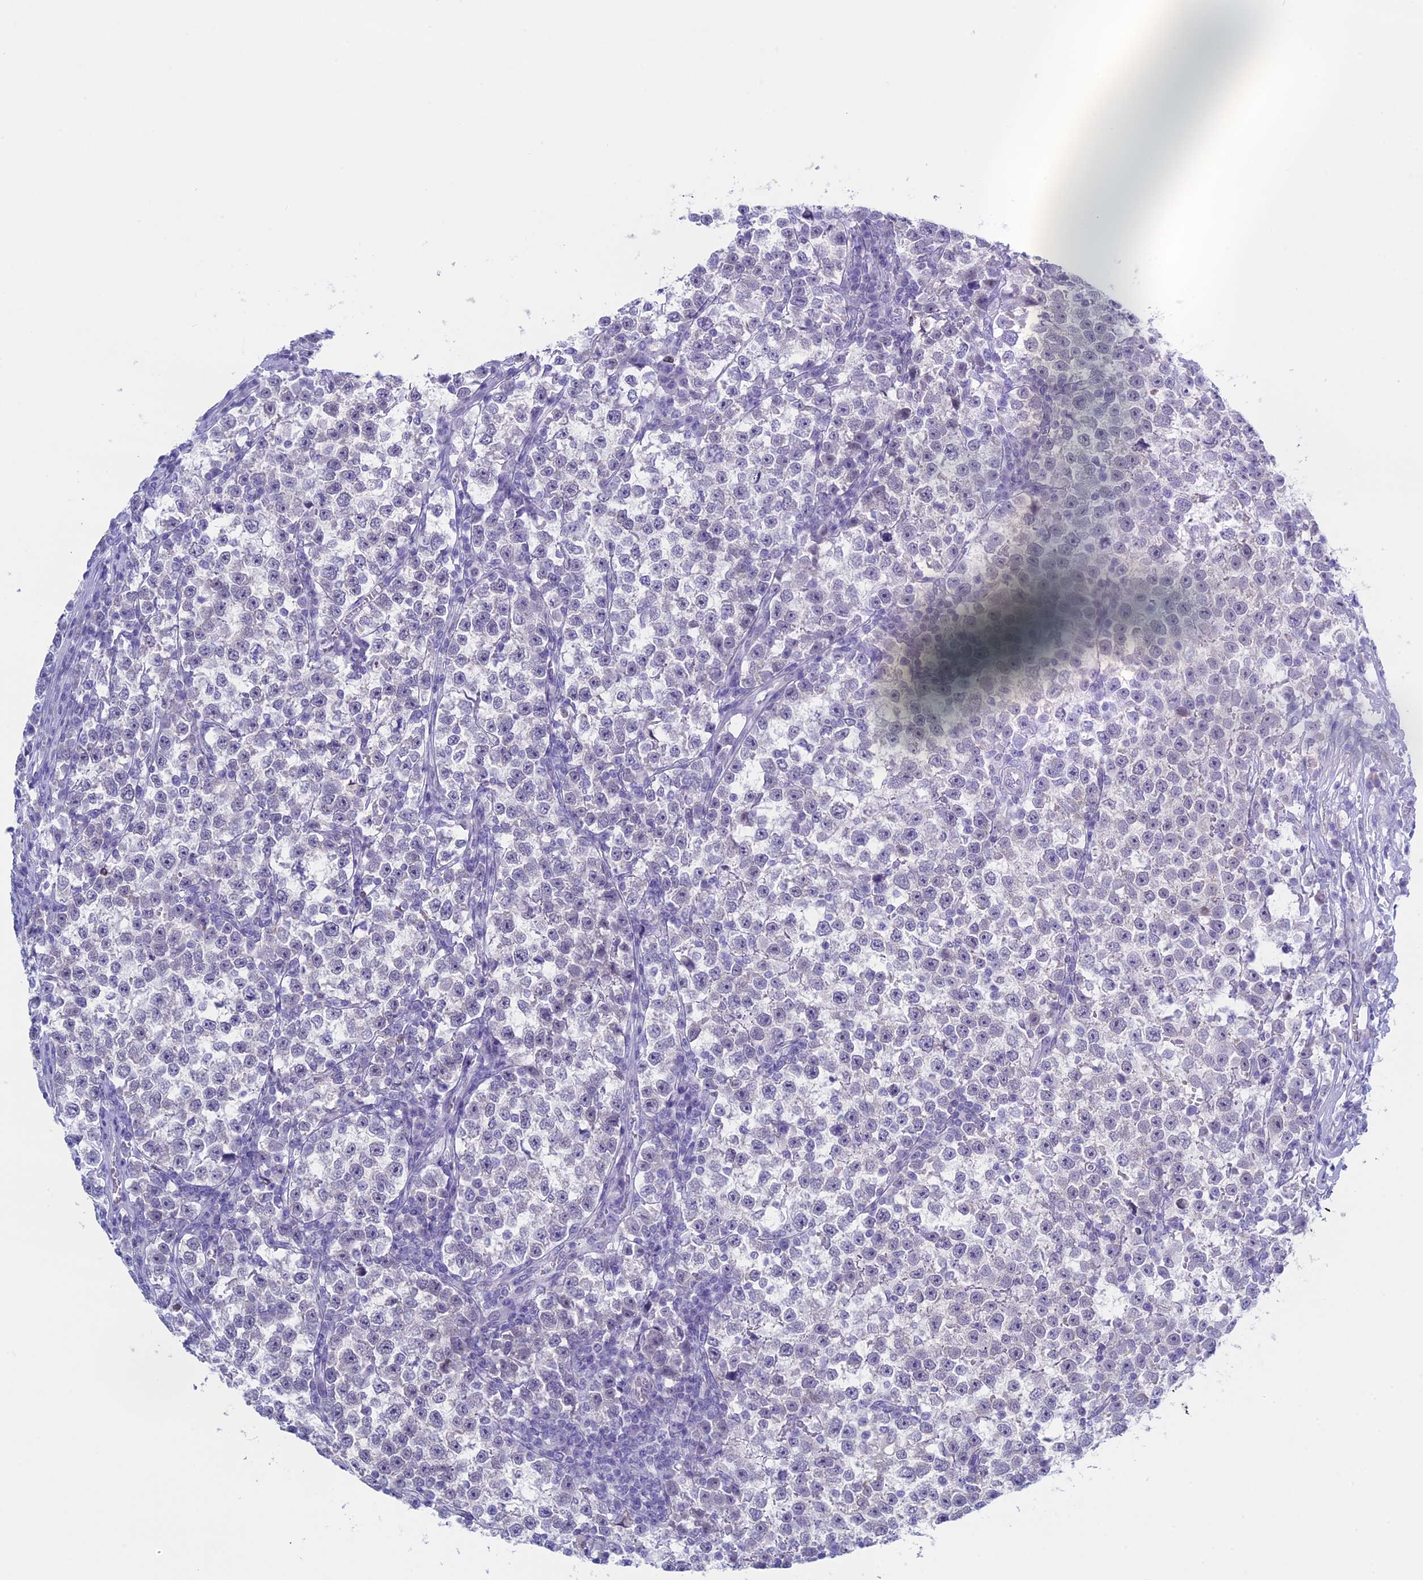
{"staining": {"intensity": "negative", "quantity": "none", "location": "none"}, "tissue": "testis cancer", "cell_type": "Tumor cells", "image_type": "cancer", "snomed": [{"axis": "morphology", "description": "Normal tissue, NOS"}, {"axis": "morphology", "description": "Seminoma, NOS"}, {"axis": "topography", "description": "Testis"}], "caption": "Immunohistochemical staining of human seminoma (testis) exhibits no significant expression in tumor cells.", "gene": "LHFPL2", "patient": {"sex": "male", "age": 43}}